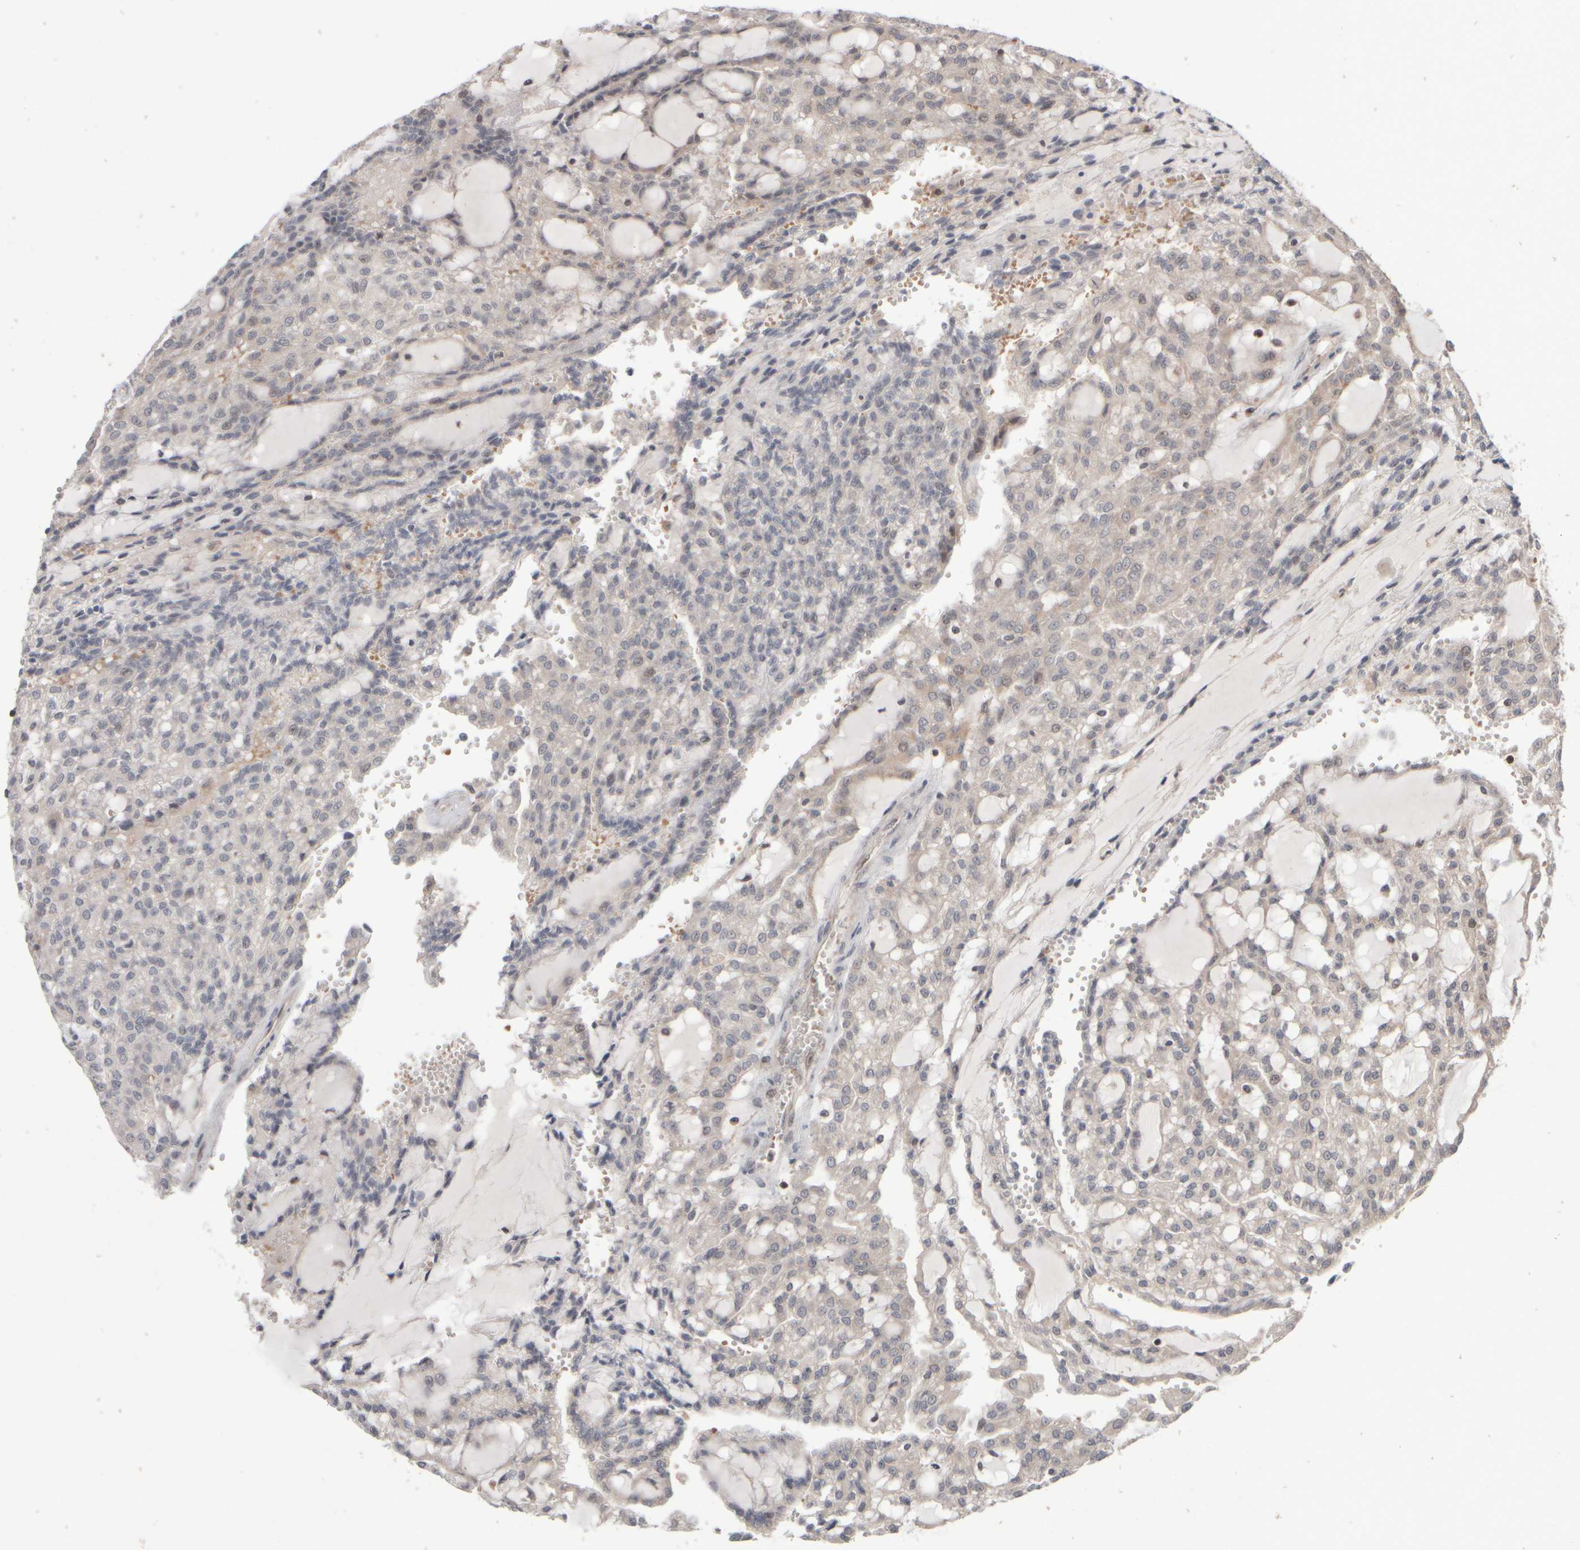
{"staining": {"intensity": "negative", "quantity": "none", "location": "none"}, "tissue": "renal cancer", "cell_type": "Tumor cells", "image_type": "cancer", "snomed": [{"axis": "morphology", "description": "Adenocarcinoma, NOS"}, {"axis": "topography", "description": "Kidney"}], "caption": "The immunohistochemistry (IHC) image has no significant positivity in tumor cells of renal cancer (adenocarcinoma) tissue.", "gene": "ABHD11", "patient": {"sex": "male", "age": 63}}